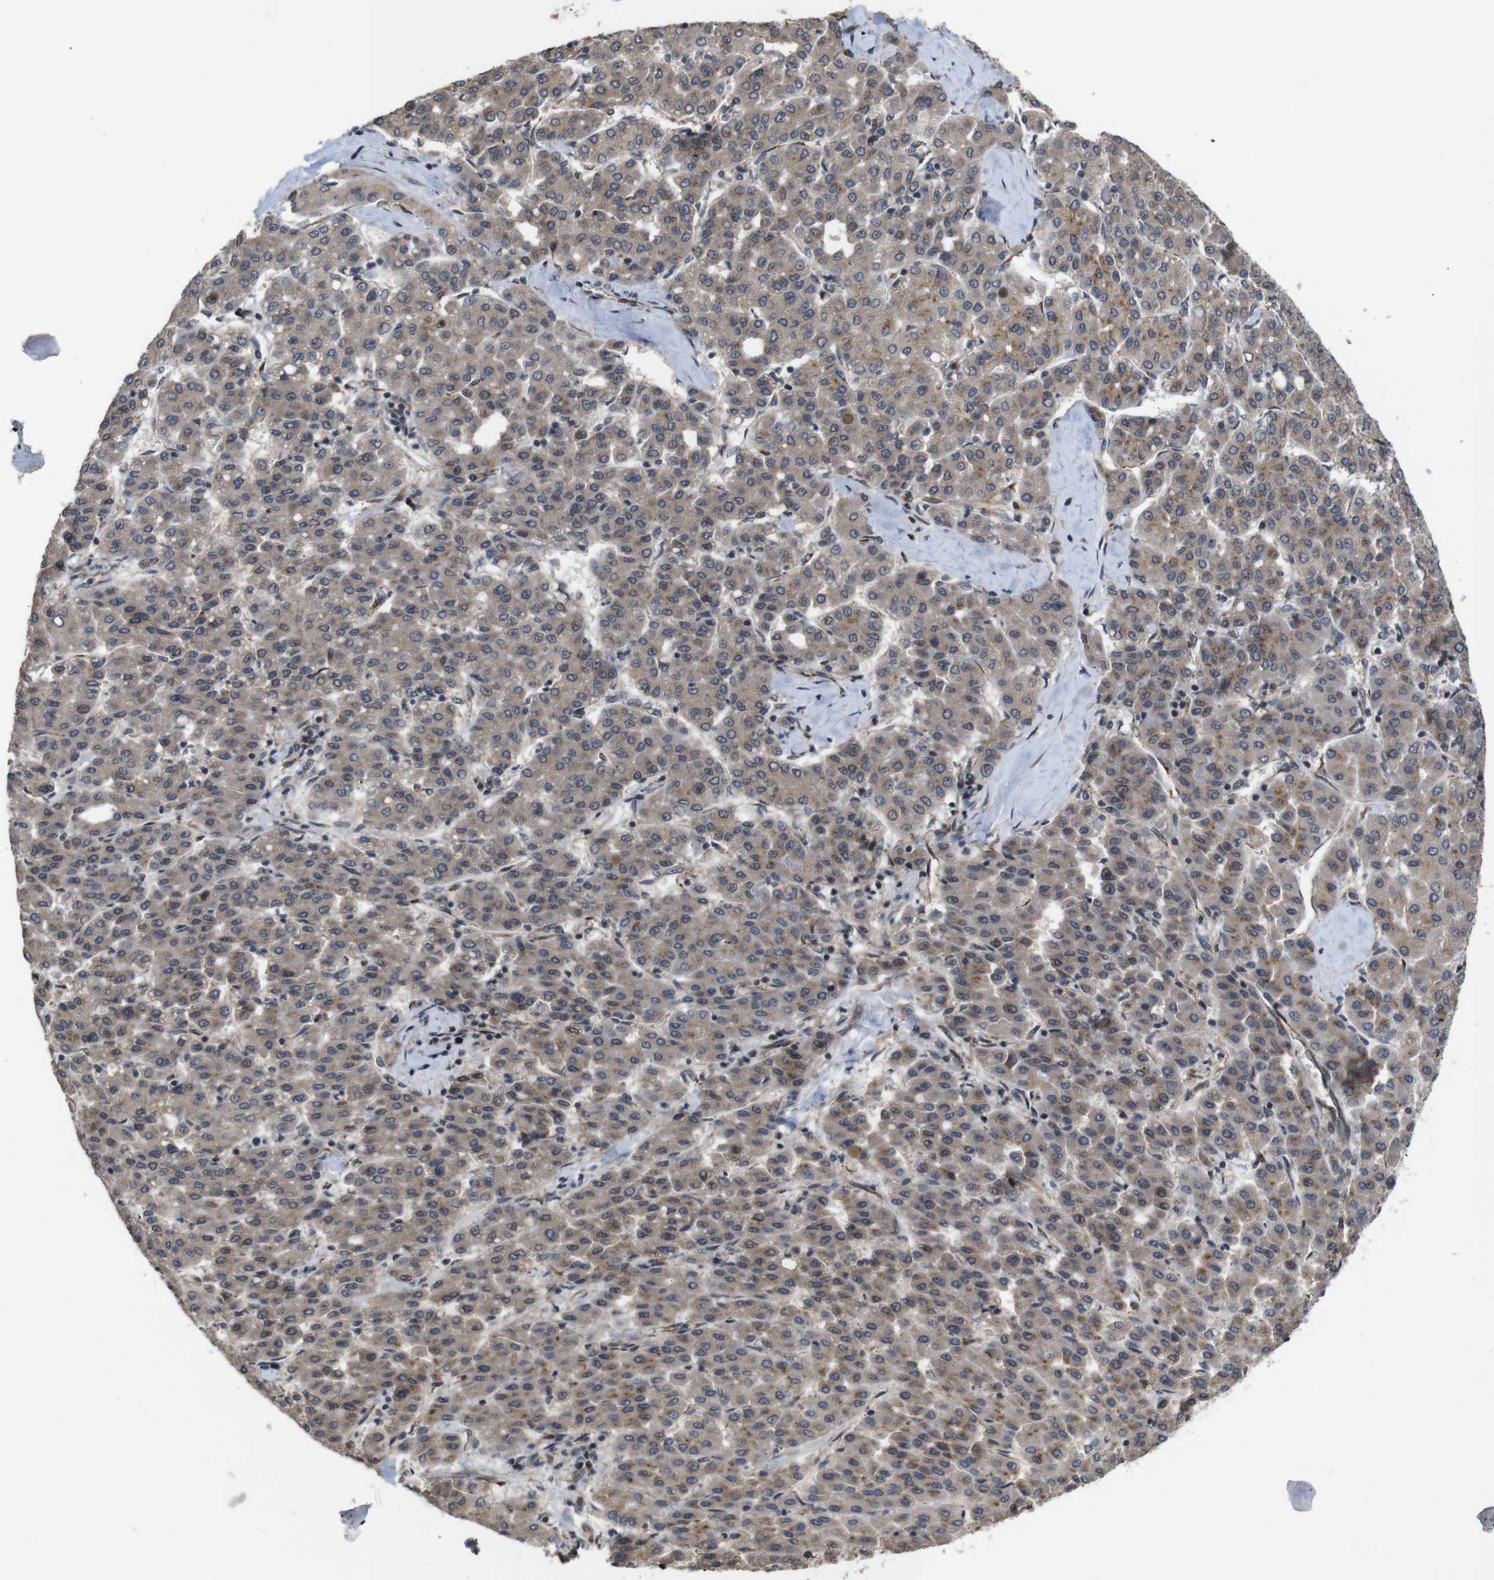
{"staining": {"intensity": "moderate", "quantity": ">75%", "location": "cytoplasmic/membranous"}, "tissue": "liver cancer", "cell_type": "Tumor cells", "image_type": "cancer", "snomed": [{"axis": "morphology", "description": "Carcinoma, Hepatocellular, NOS"}, {"axis": "topography", "description": "Liver"}], "caption": "Hepatocellular carcinoma (liver) stained with IHC demonstrates moderate cytoplasmic/membranous positivity in about >75% of tumor cells.", "gene": "EFCAB14", "patient": {"sex": "male", "age": 65}}